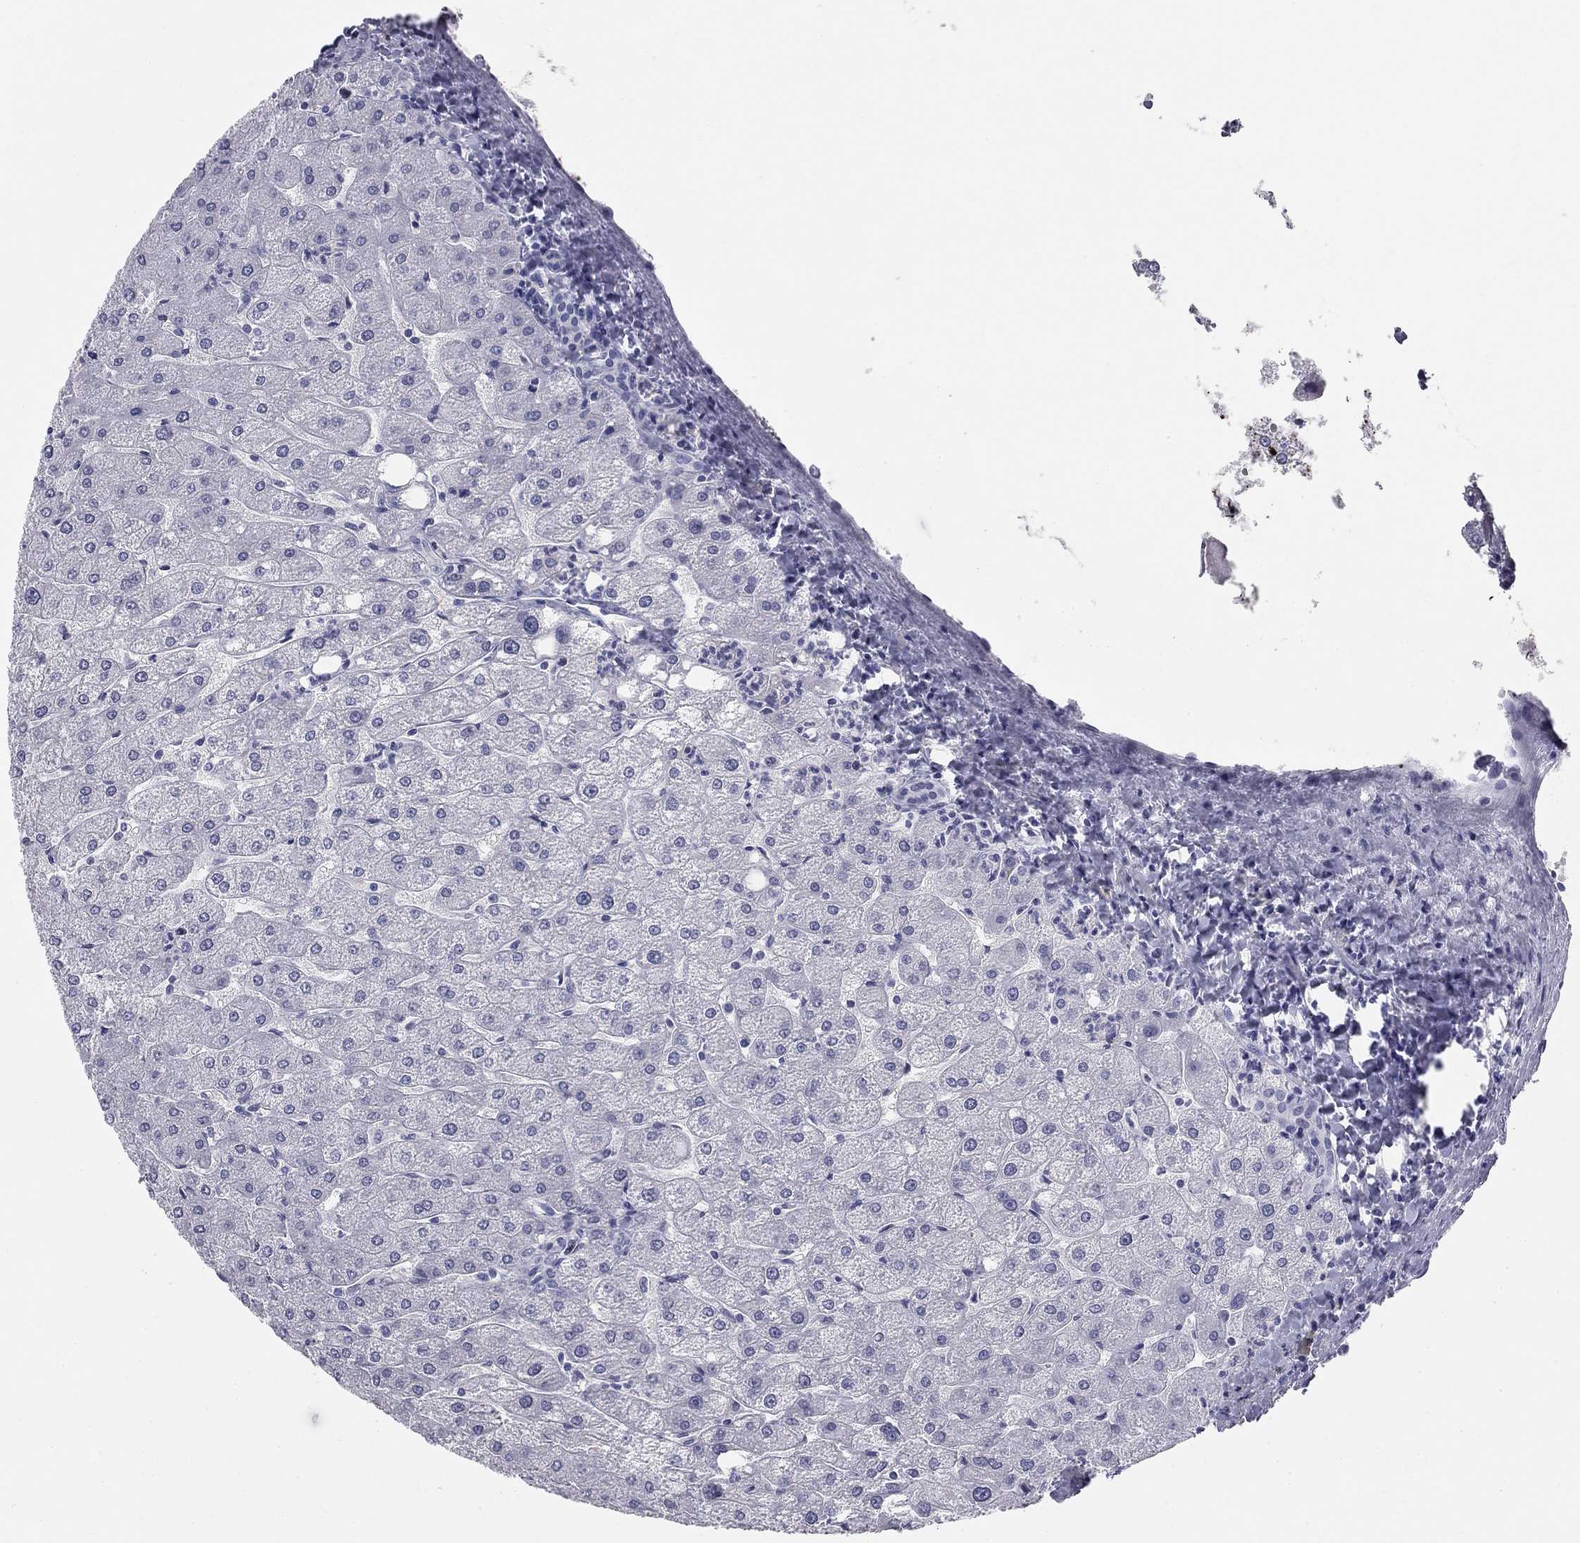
{"staining": {"intensity": "negative", "quantity": "none", "location": "none"}, "tissue": "liver", "cell_type": "Cholangiocytes", "image_type": "normal", "snomed": [{"axis": "morphology", "description": "Normal tissue, NOS"}, {"axis": "topography", "description": "Liver"}], "caption": "DAB immunohistochemical staining of normal human liver shows no significant staining in cholangiocytes. Nuclei are stained in blue.", "gene": "SULT2B1", "patient": {"sex": "male", "age": 67}}